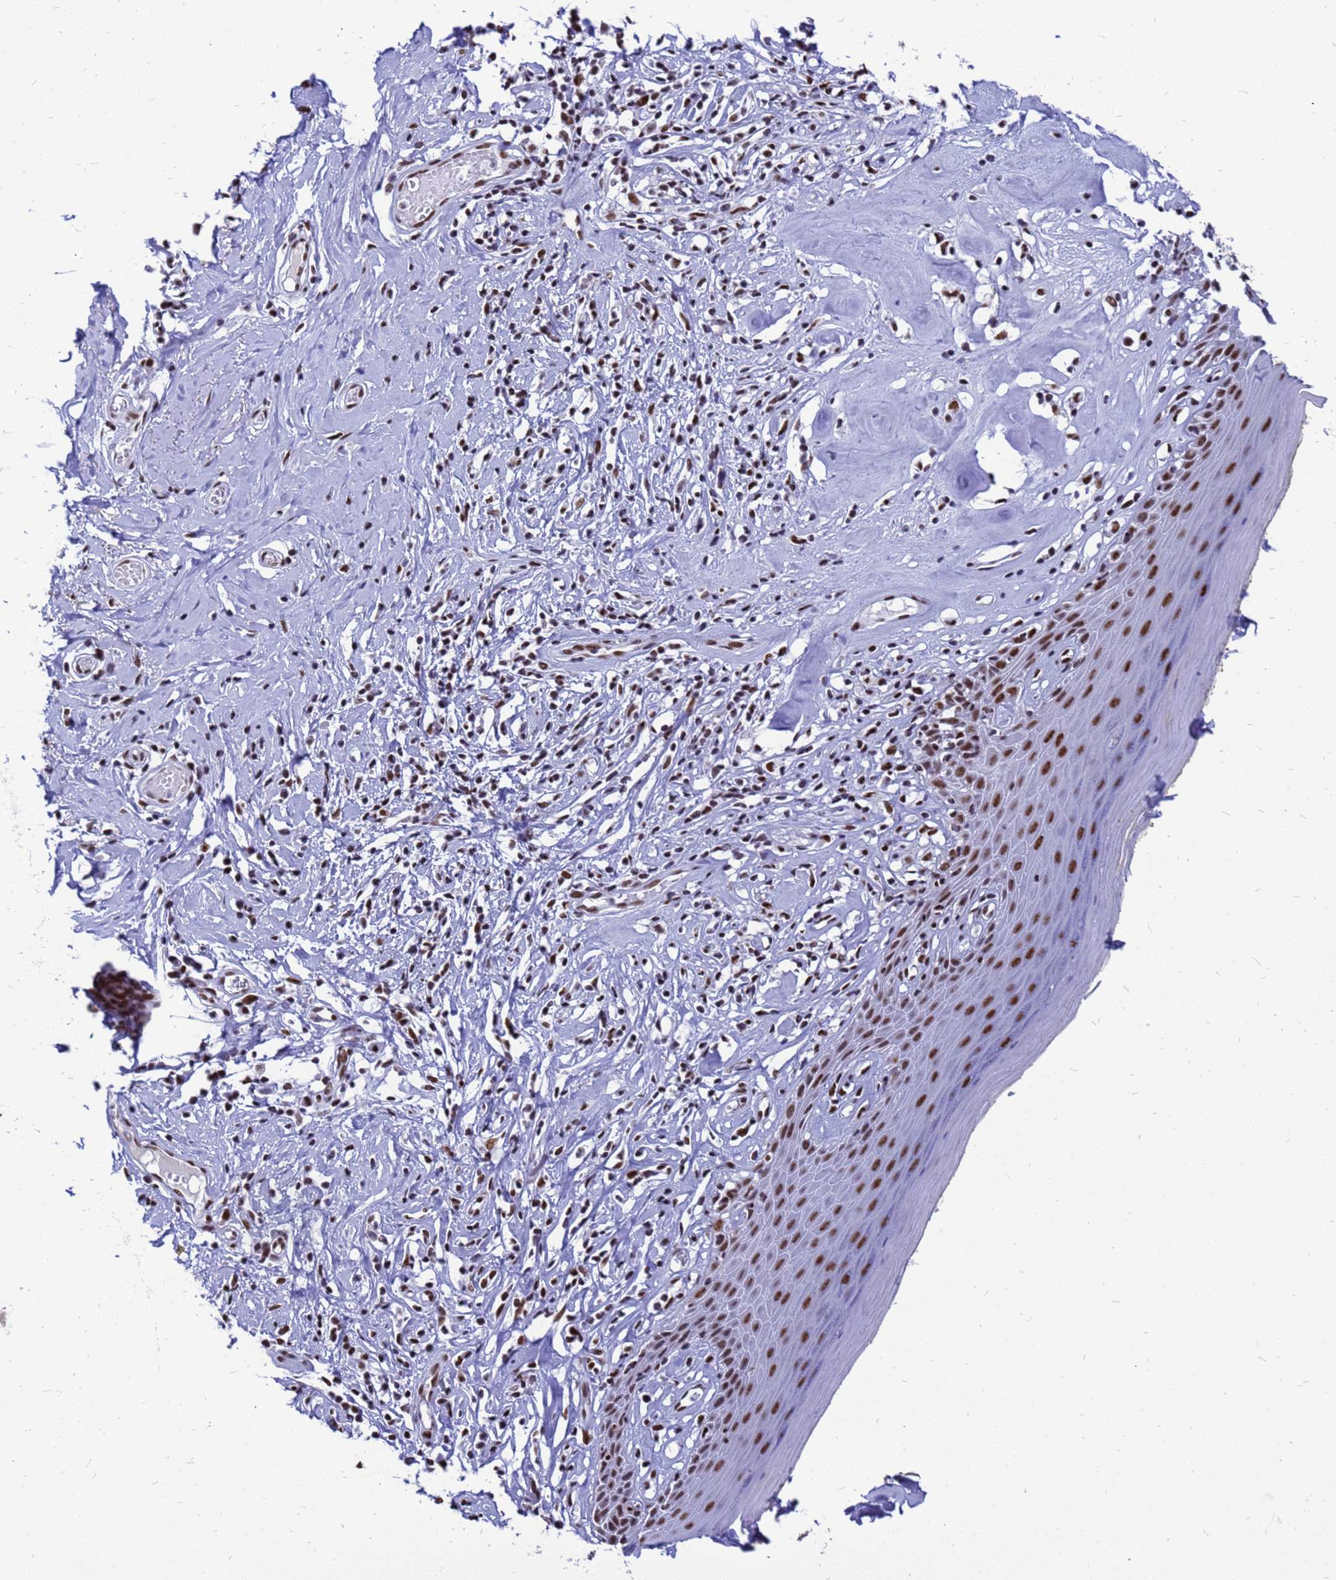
{"staining": {"intensity": "strong", "quantity": ">75%", "location": "nuclear"}, "tissue": "skin", "cell_type": "Epidermal cells", "image_type": "normal", "snomed": [{"axis": "morphology", "description": "Normal tissue, NOS"}, {"axis": "morphology", "description": "Inflammation, NOS"}, {"axis": "topography", "description": "Vulva"}], "caption": "The immunohistochemical stain highlights strong nuclear expression in epidermal cells of benign skin.", "gene": "SART3", "patient": {"sex": "female", "age": 84}}